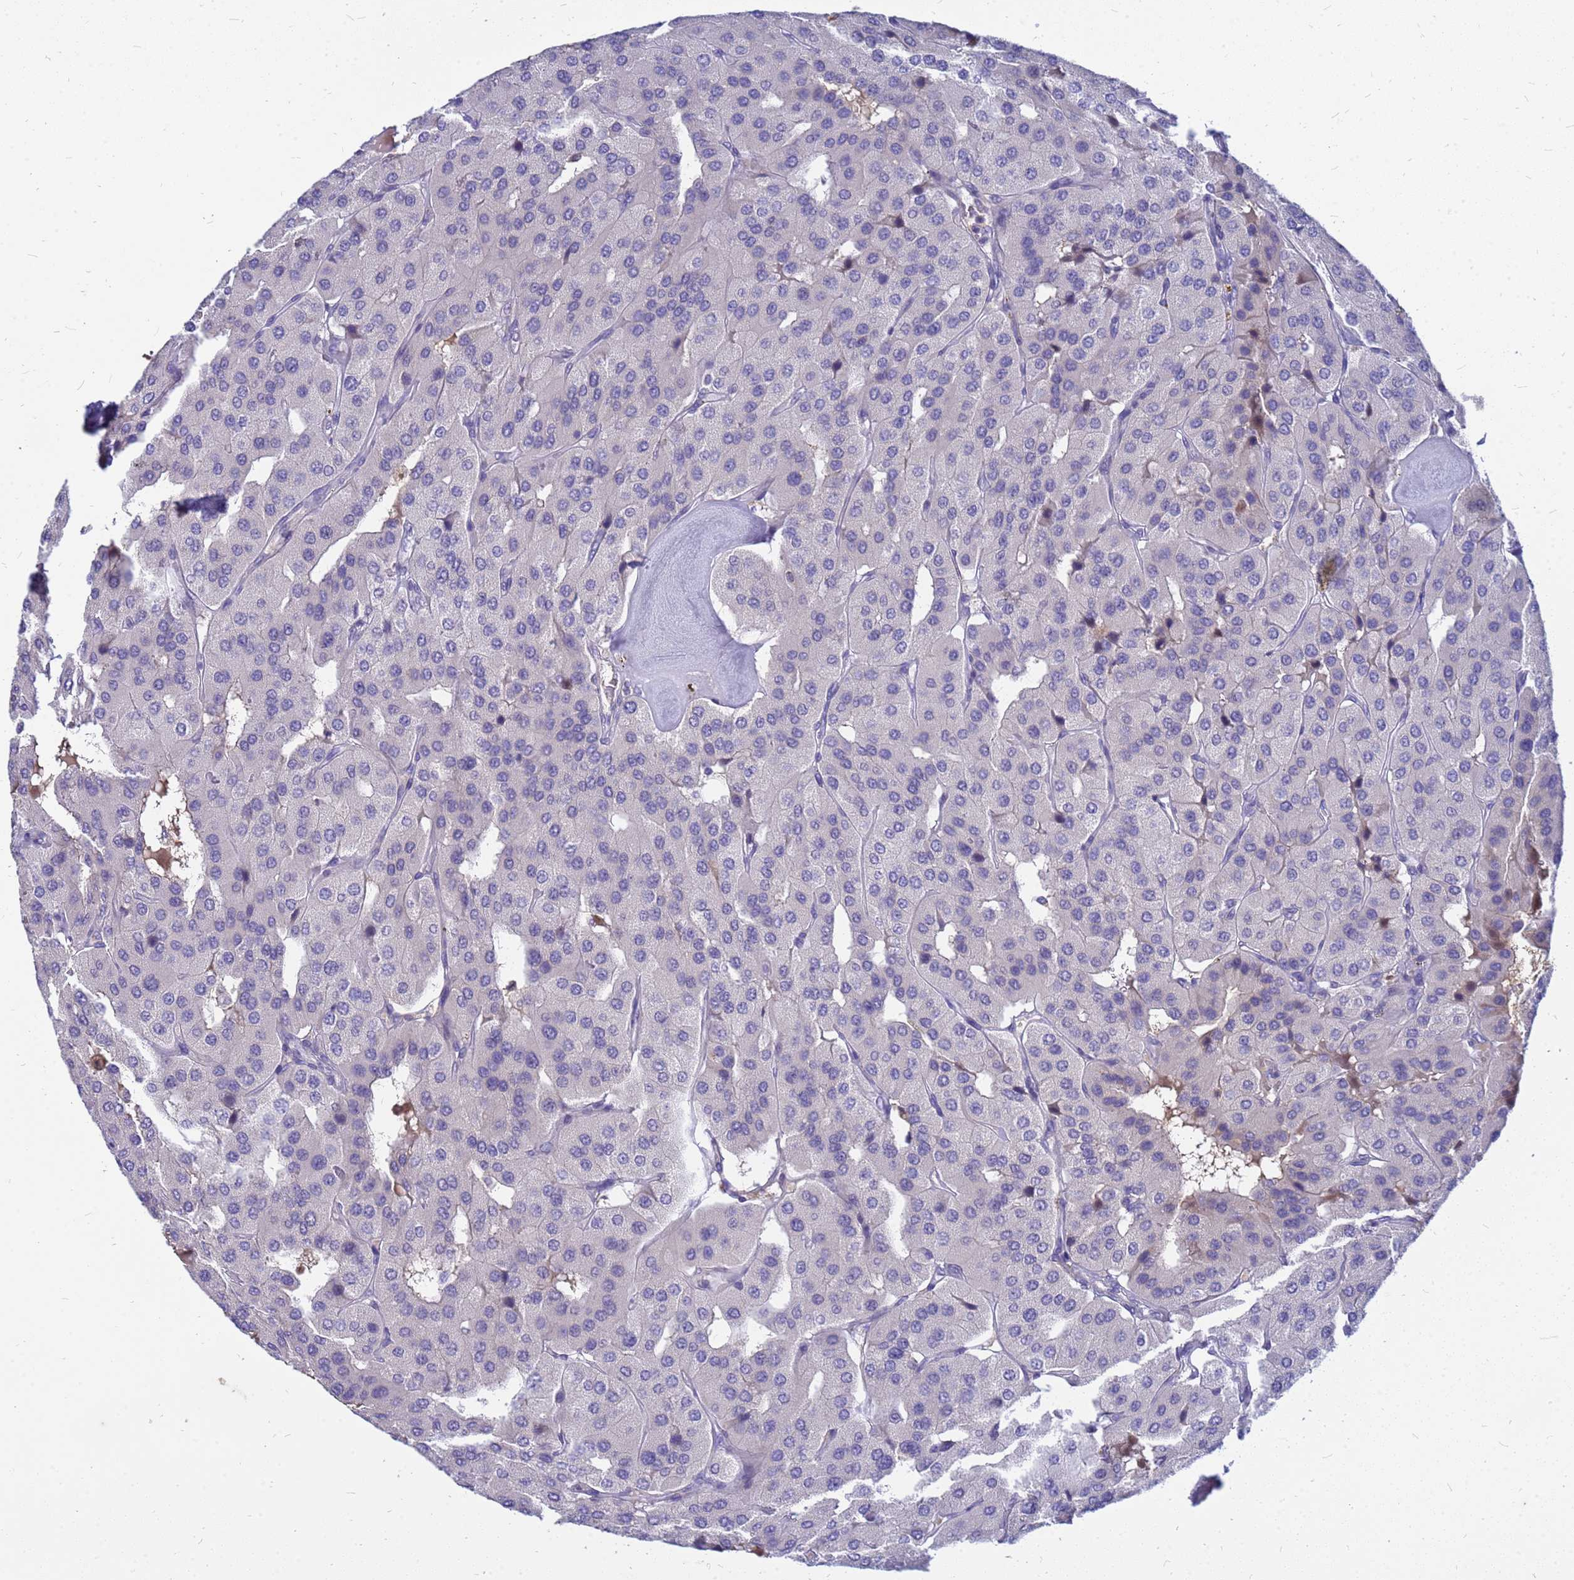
{"staining": {"intensity": "negative", "quantity": "none", "location": "none"}, "tissue": "parathyroid gland", "cell_type": "Glandular cells", "image_type": "normal", "snomed": [{"axis": "morphology", "description": "Normal tissue, NOS"}, {"axis": "morphology", "description": "Adenoma, NOS"}, {"axis": "topography", "description": "Parathyroid gland"}], "caption": "The micrograph shows no significant positivity in glandular cells of parathyroid gland.", "gene": "SRGAP3", "patient": {"sex": "female", "age": 86}}